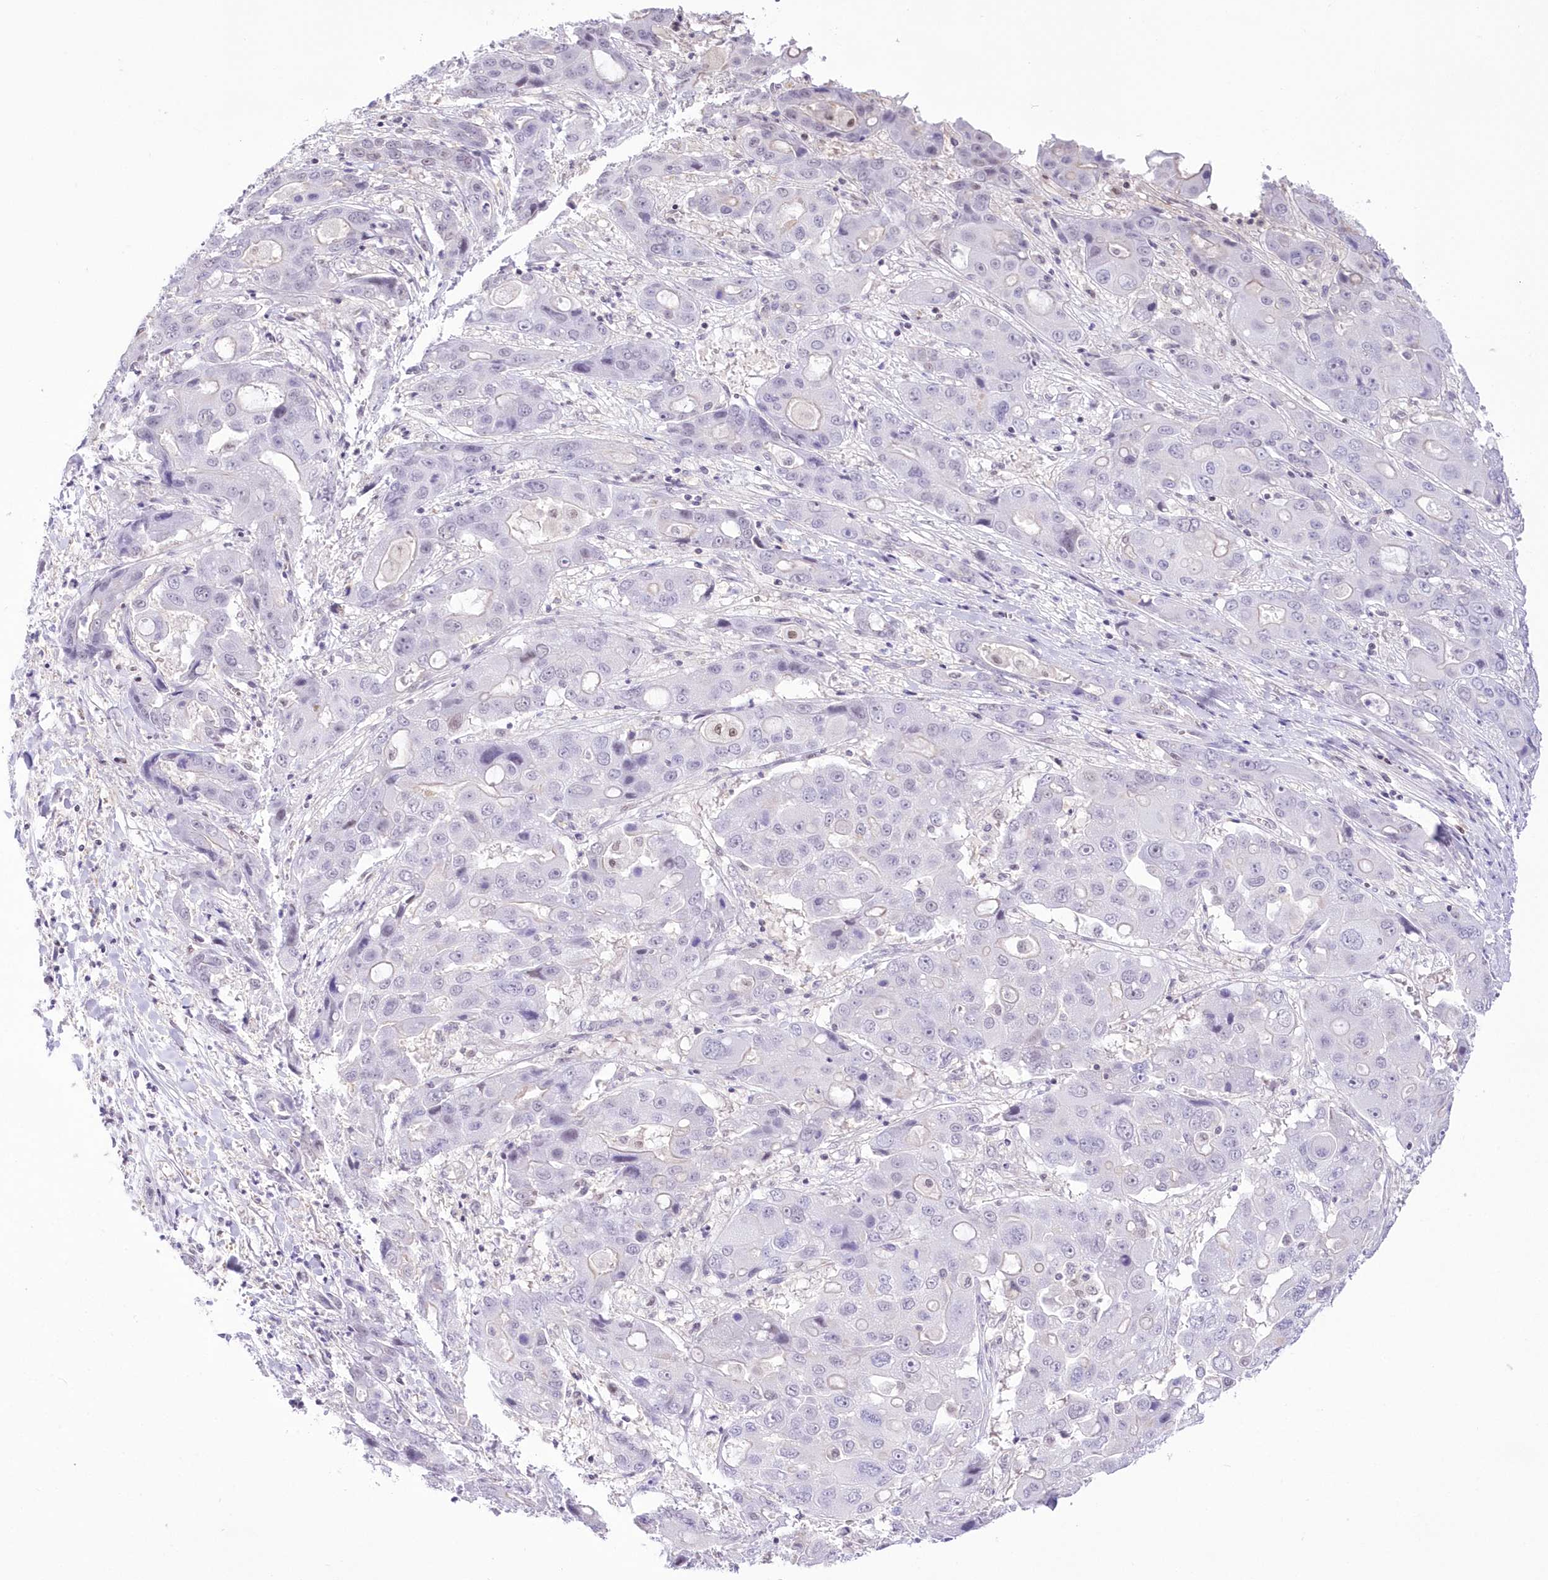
{"staining": {"intensity": "negative", "quantity": "none", "location": "none"}, "tissue": "liver cancer", "cell_type": "Tumor cells", "image_type": "cancer", "snomed": [{"axis": "morphology", "description": "Cholangiocarcinoma"}, {"axis": "topography", "description": "Liver"}], "caption": "Immunohistochemistry micrograph of human liver cancer stained for a protein (brown), which demonstrates no staining in tumor cells.", "gene": "UBA6", "patient": {"sex": "male", "age": 67}}